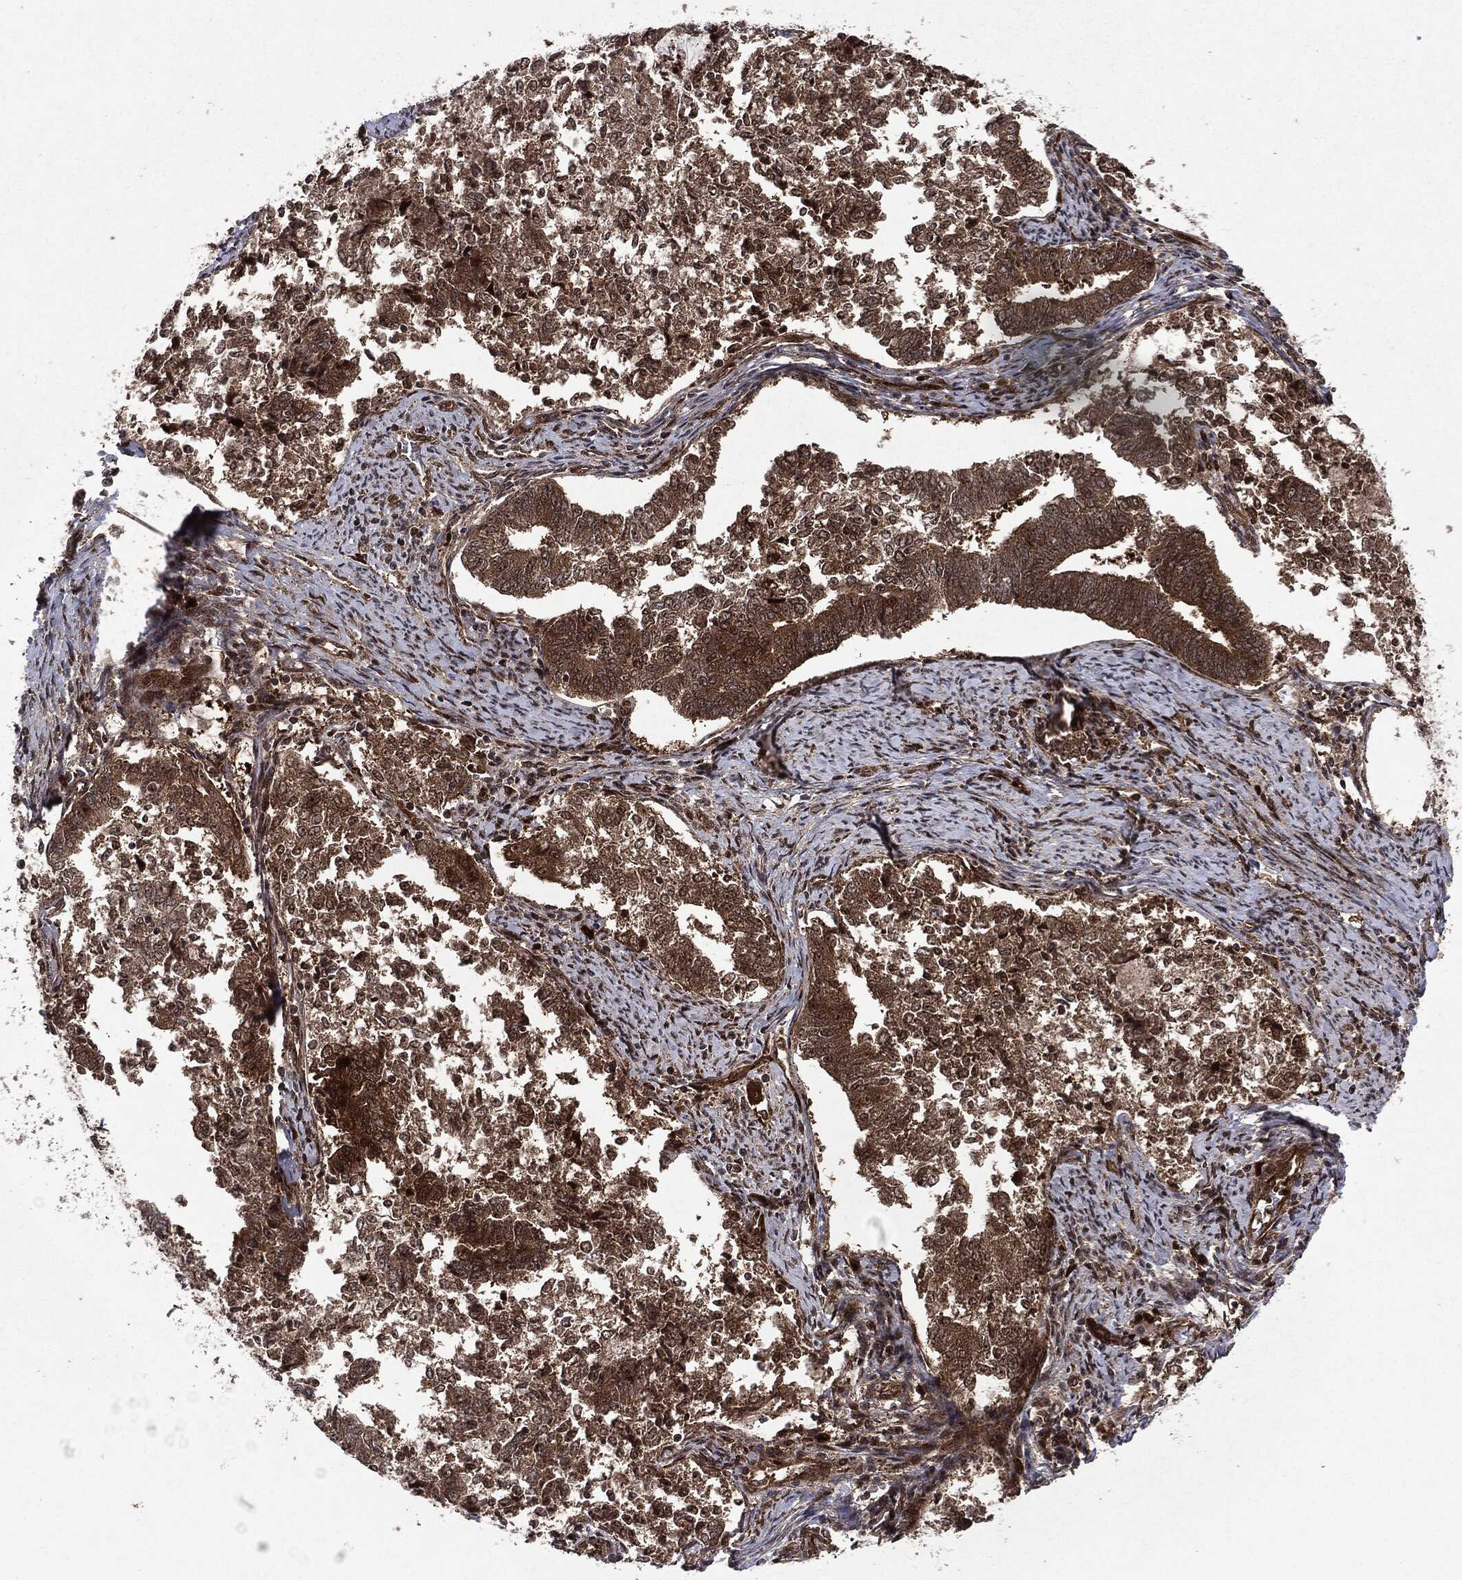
{"staining": {"intensity": "moderate", "quantity": ">75%", "location": "cytoplasmic/membranous"}, "tissue": "endometrial cancer", "cell_type": "Tumor cells", "image_type": "cancer", "snomed": [{"axis": "morphology", "description": "Adenocarcinoma, NOS"}, {"axis": "topography", "description": "Endometrium"}], "caption": "Moderate cytoplasmic/membranous positivity for a protein is seen in approximately >75% of tumor cells of endometrial adenocarcinoma using immunohistochemistry.", "gene": "OTUB1", "patient": {"sex": "female", "age": 65}}